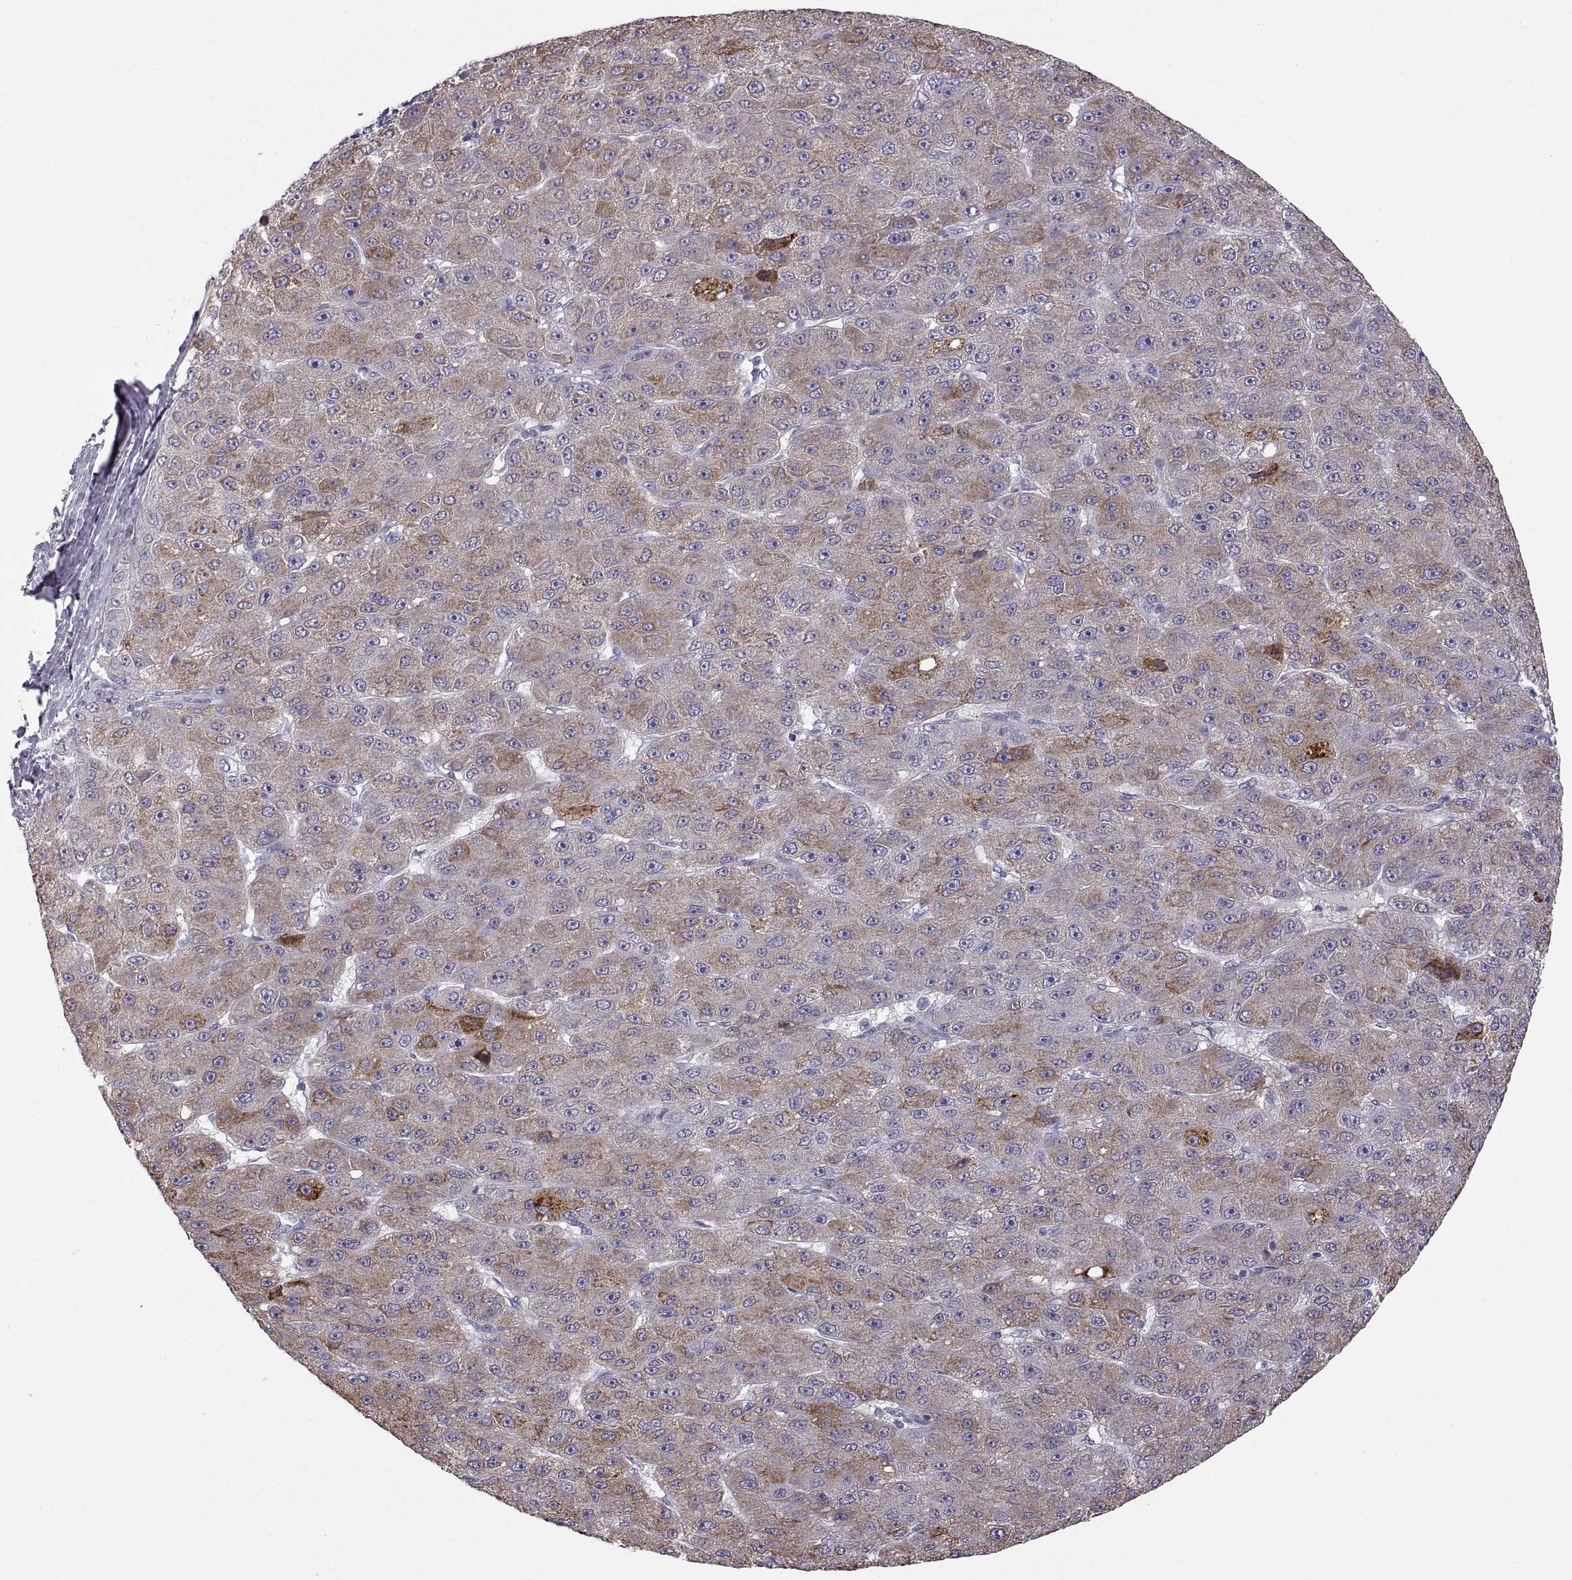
{"staining": {"intensity": "weak", "quantity": "25%-75%", "location": "cytoplasmic/membranous"}, "tissue": "liver cancer", "cell_type": "Tumor cells", "image_type": "cancer", "snomed": [{"axis": "morphology", "description": "Carcinoma, Hepatocellular, NOS"}, {"axis": "topography", "description": "Liver"}], "caption": "This is a photomicrograph of immunohistochemistry staining of liver hepatocellular carcinoma, which shows weak expression in the cytoplasmic/membranous of tumor cells.", "gene": "WFDC8", "patient": {"sex": "male", "age": 67}}